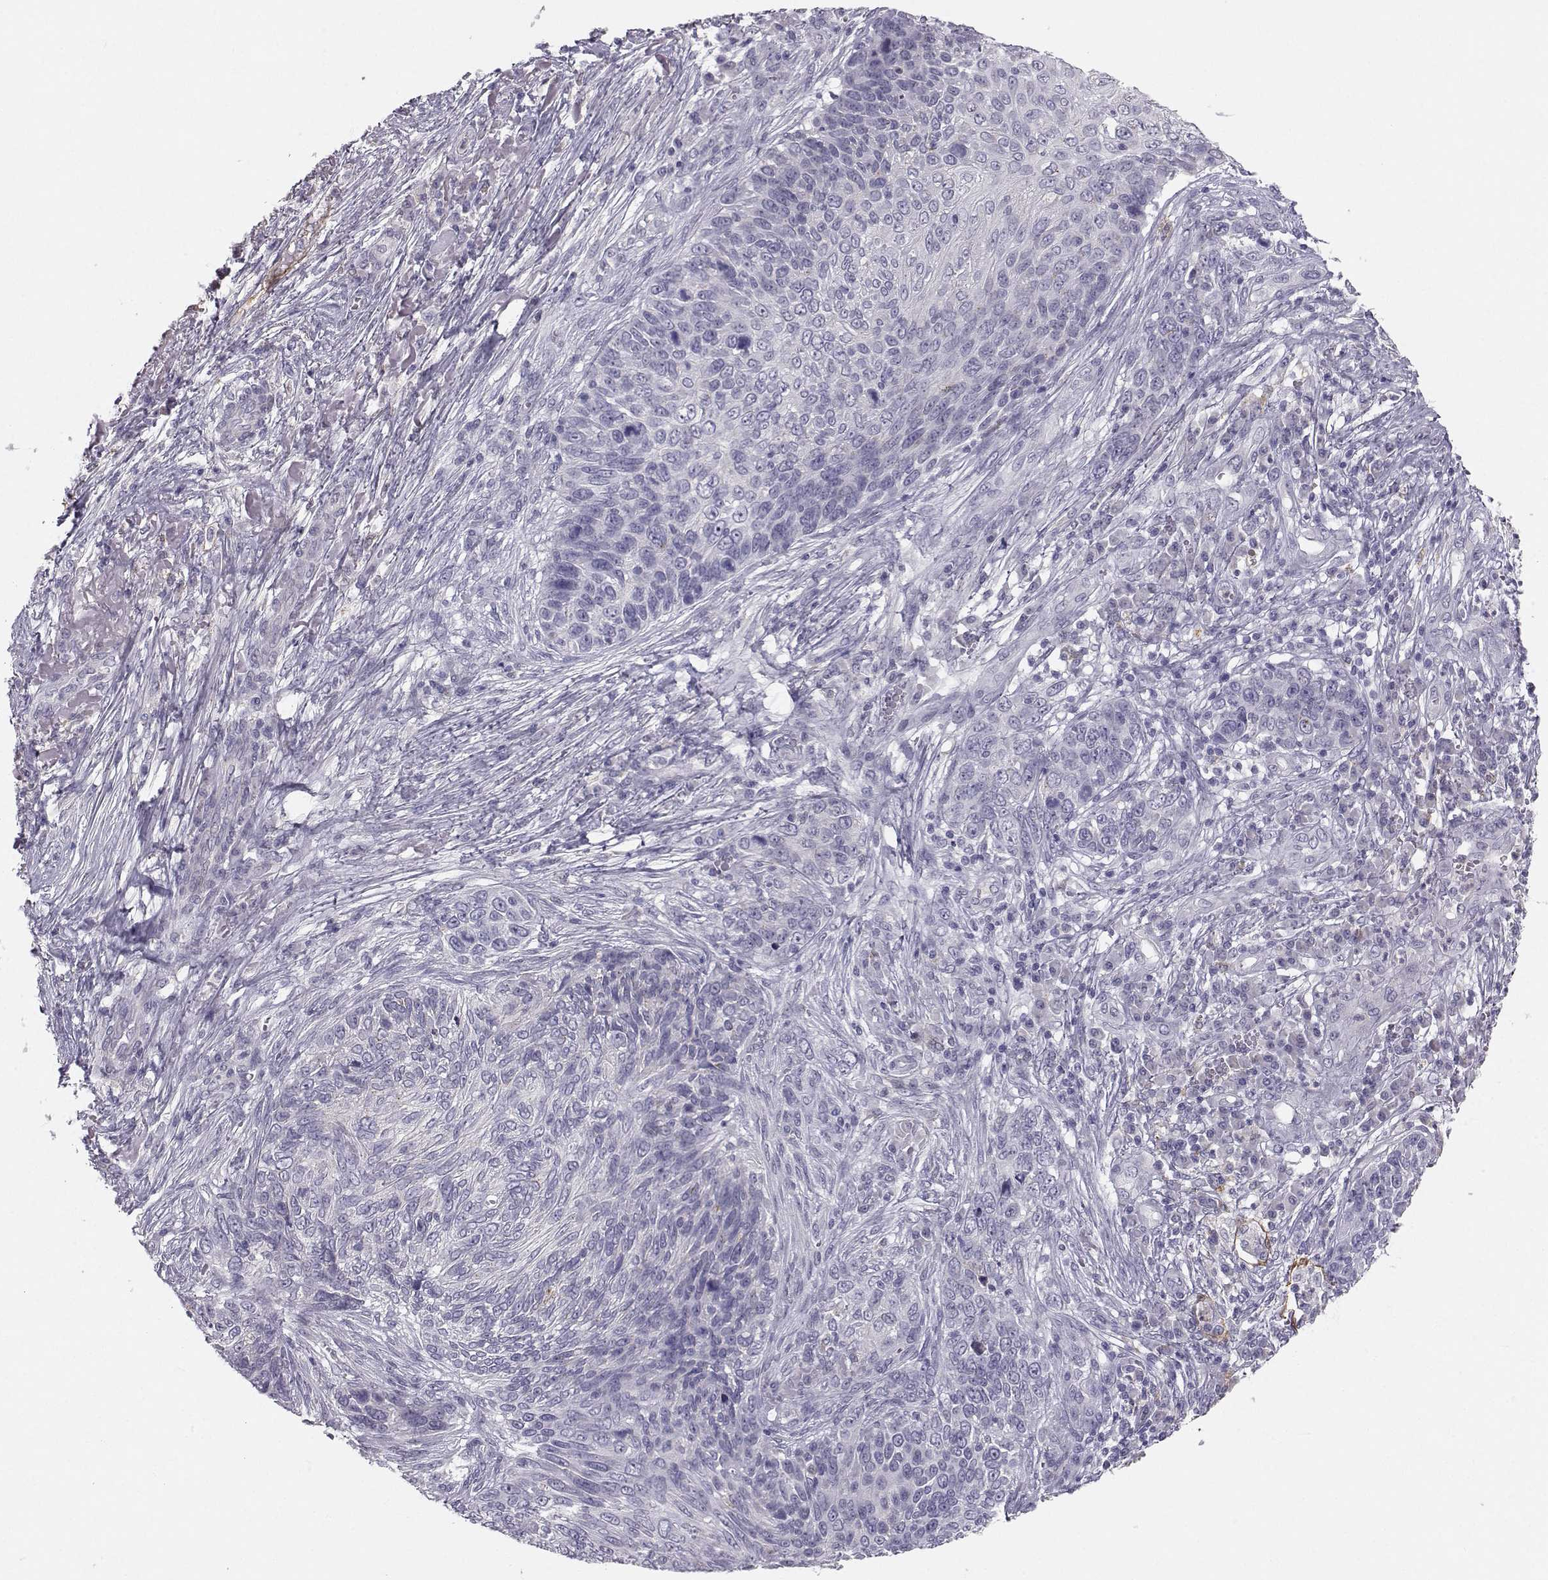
{"staining": {"intensity": "negative", "quantity": "none", "location": "none"}, "tissue": "skin cancer", "cell_type": "Tumor cells", "image_type": "cancer", "snomed": [{"axis": "morphology", "description": "Squamous cell carcinoma, NOS"}, {"axis": "topography", "description": "Skin"}], "caption": "High magnification brightfield microscopy of skin cancer (squamous cell carcinoma) stained with DAB (3,3'-diaminobenzidine) (brown) and counterstained with hematoxylin (blue): tumor cells show no significant expression.", "gene": "PGM5", "patient": {"sex": "male", "age": 92}}